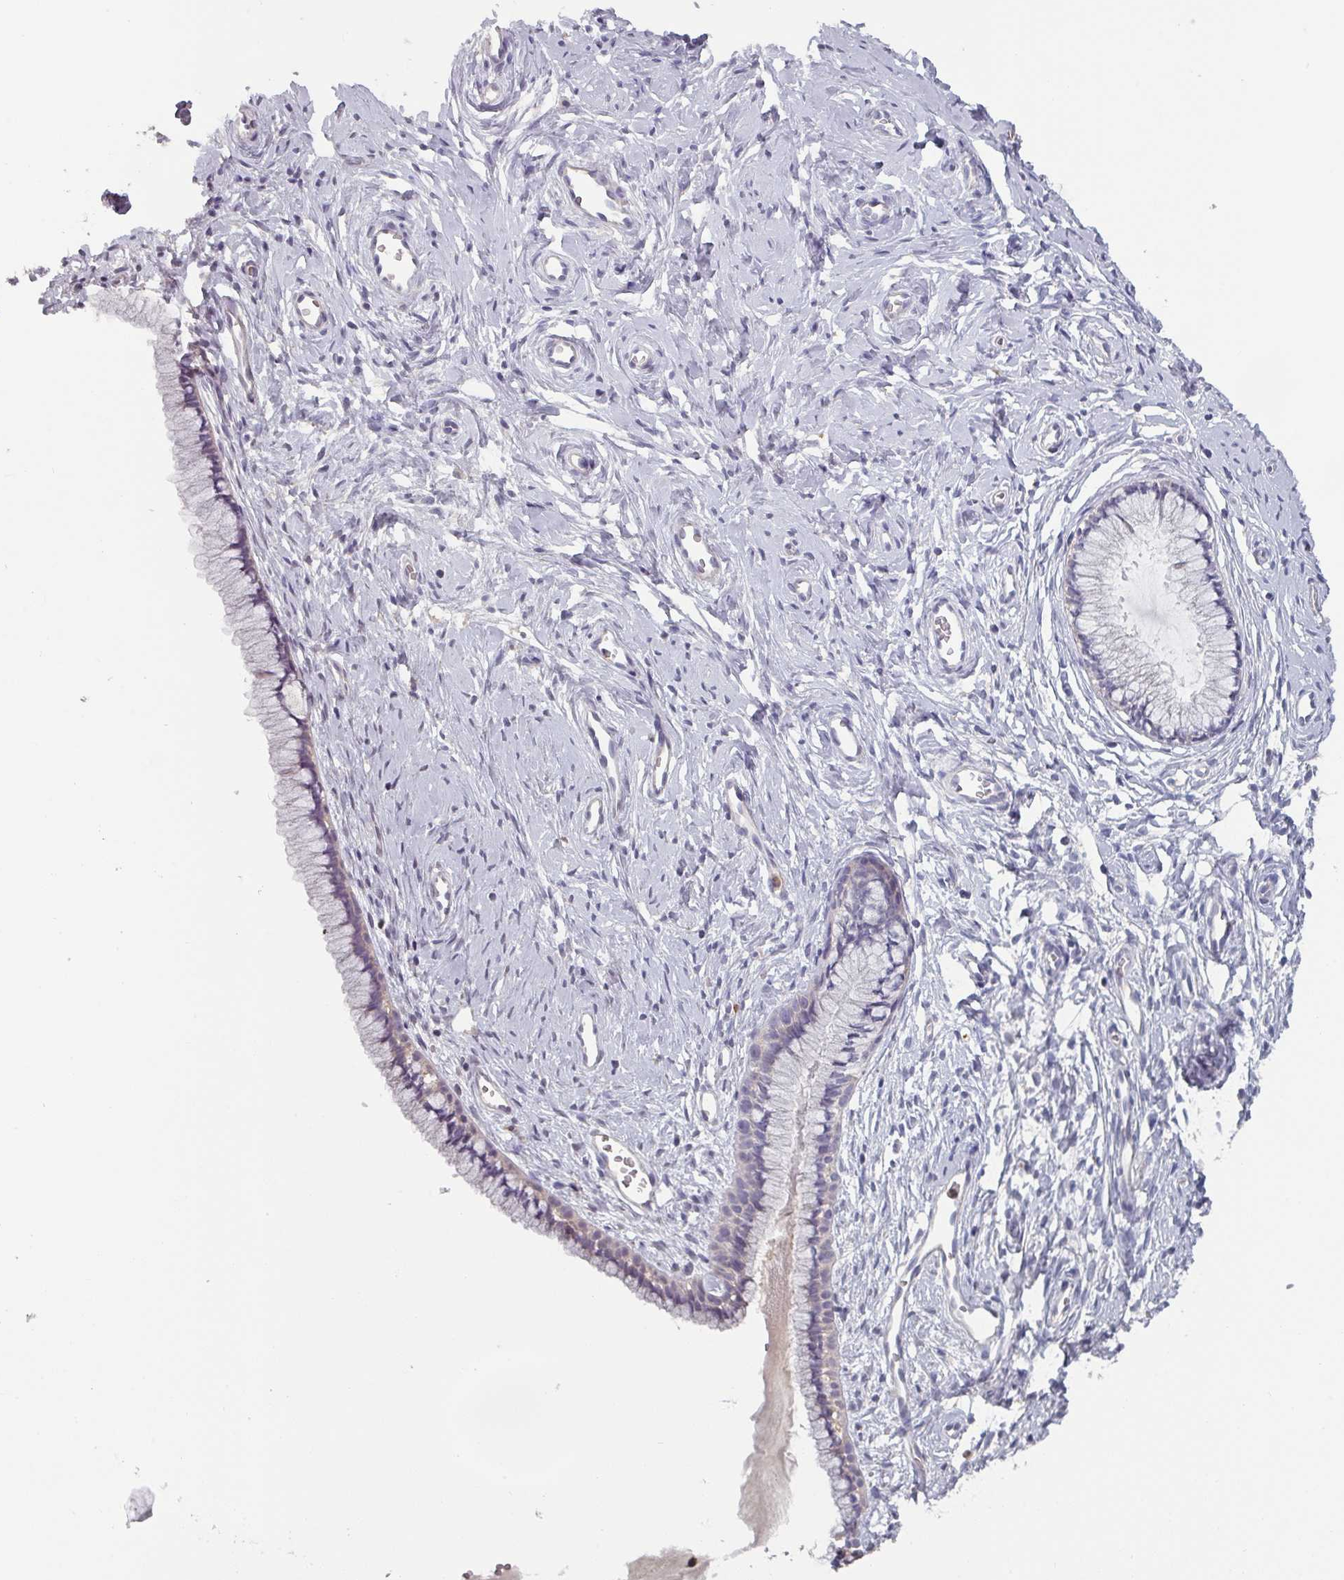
{"staining": {"intensity": "negative", "quantity": "none", "location": "none"}, "tissue": "cervix", "cell_type": "Glandular cells", "image_type": "normal", "snomed": [{"axis": "morphology", "description": "Normal tissue, NOS"}, {"axis": "topography", "description": "Cervix"}], "caption": "This is a image of immunohistochemistry (IHC) staining of unremarkable cervix, which shows no staining in glandular cells. (DAB (3,3'-diaminobenzidine) IHC, high magnification).", "gene": "PRAMEF7", "patient": {"sex": "female", "age": 40}}